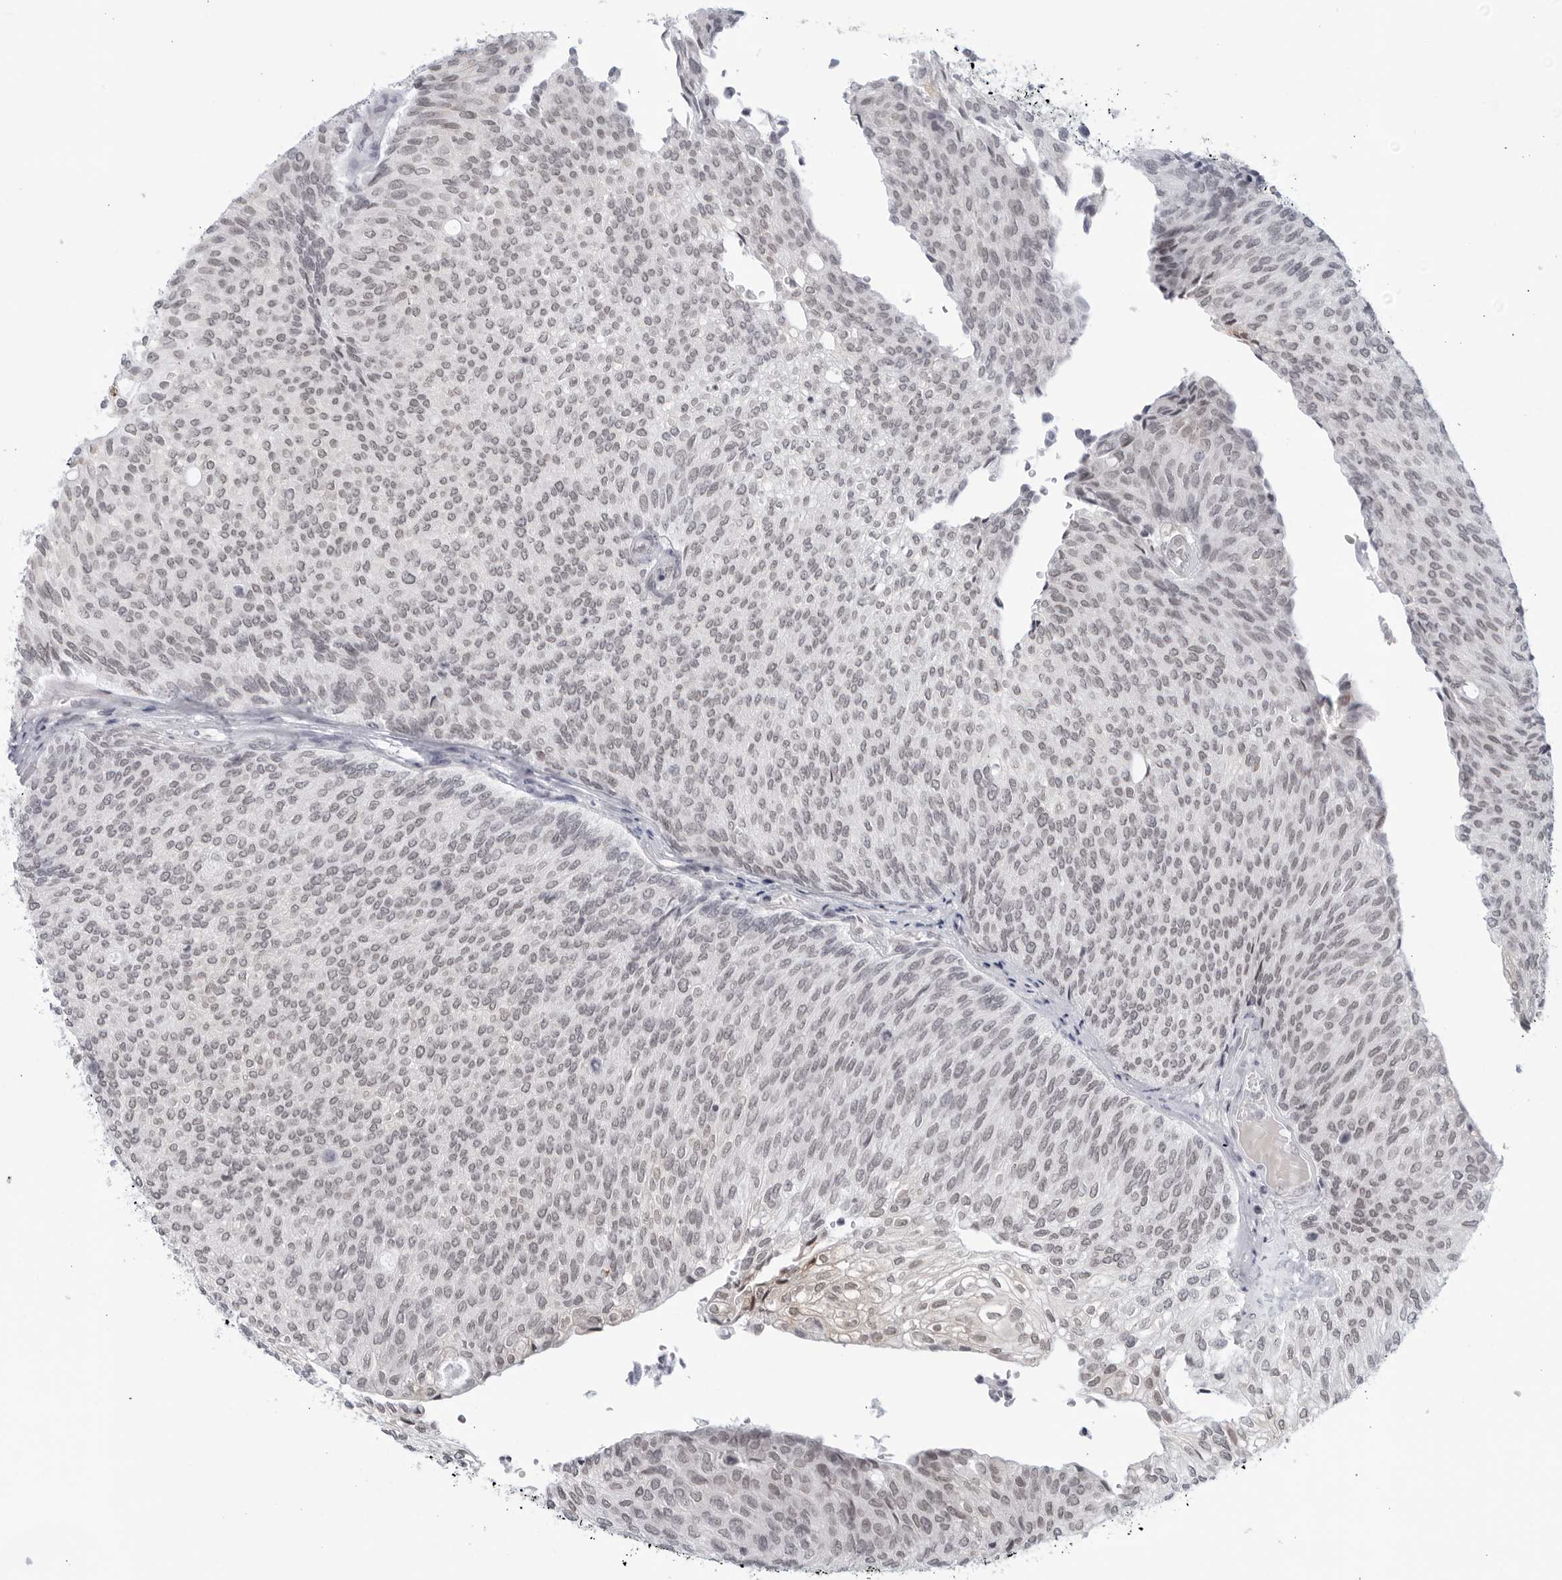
{"staining": {"intensity": "weak", "quantity": "<25%", "location": "nuclear"}, "tissue": "urothelial cancer", "cell_type": "Tumor cells", "image_type": "cancer", "snomed": [{"axis": "morphology", "description": "Urothelial carcinoma, Low grade"}, {"axis": "topography", "description": "Urinary bladder"}], "caption": "There is no significant positivity in tumor cells of low-grade urothelial carcinoma. (DAB immunohistochemistry (IHC) with hematoxylin counter stain).", "gene": "WDTC1", "patient": {"sex": "female", "age": 79}}